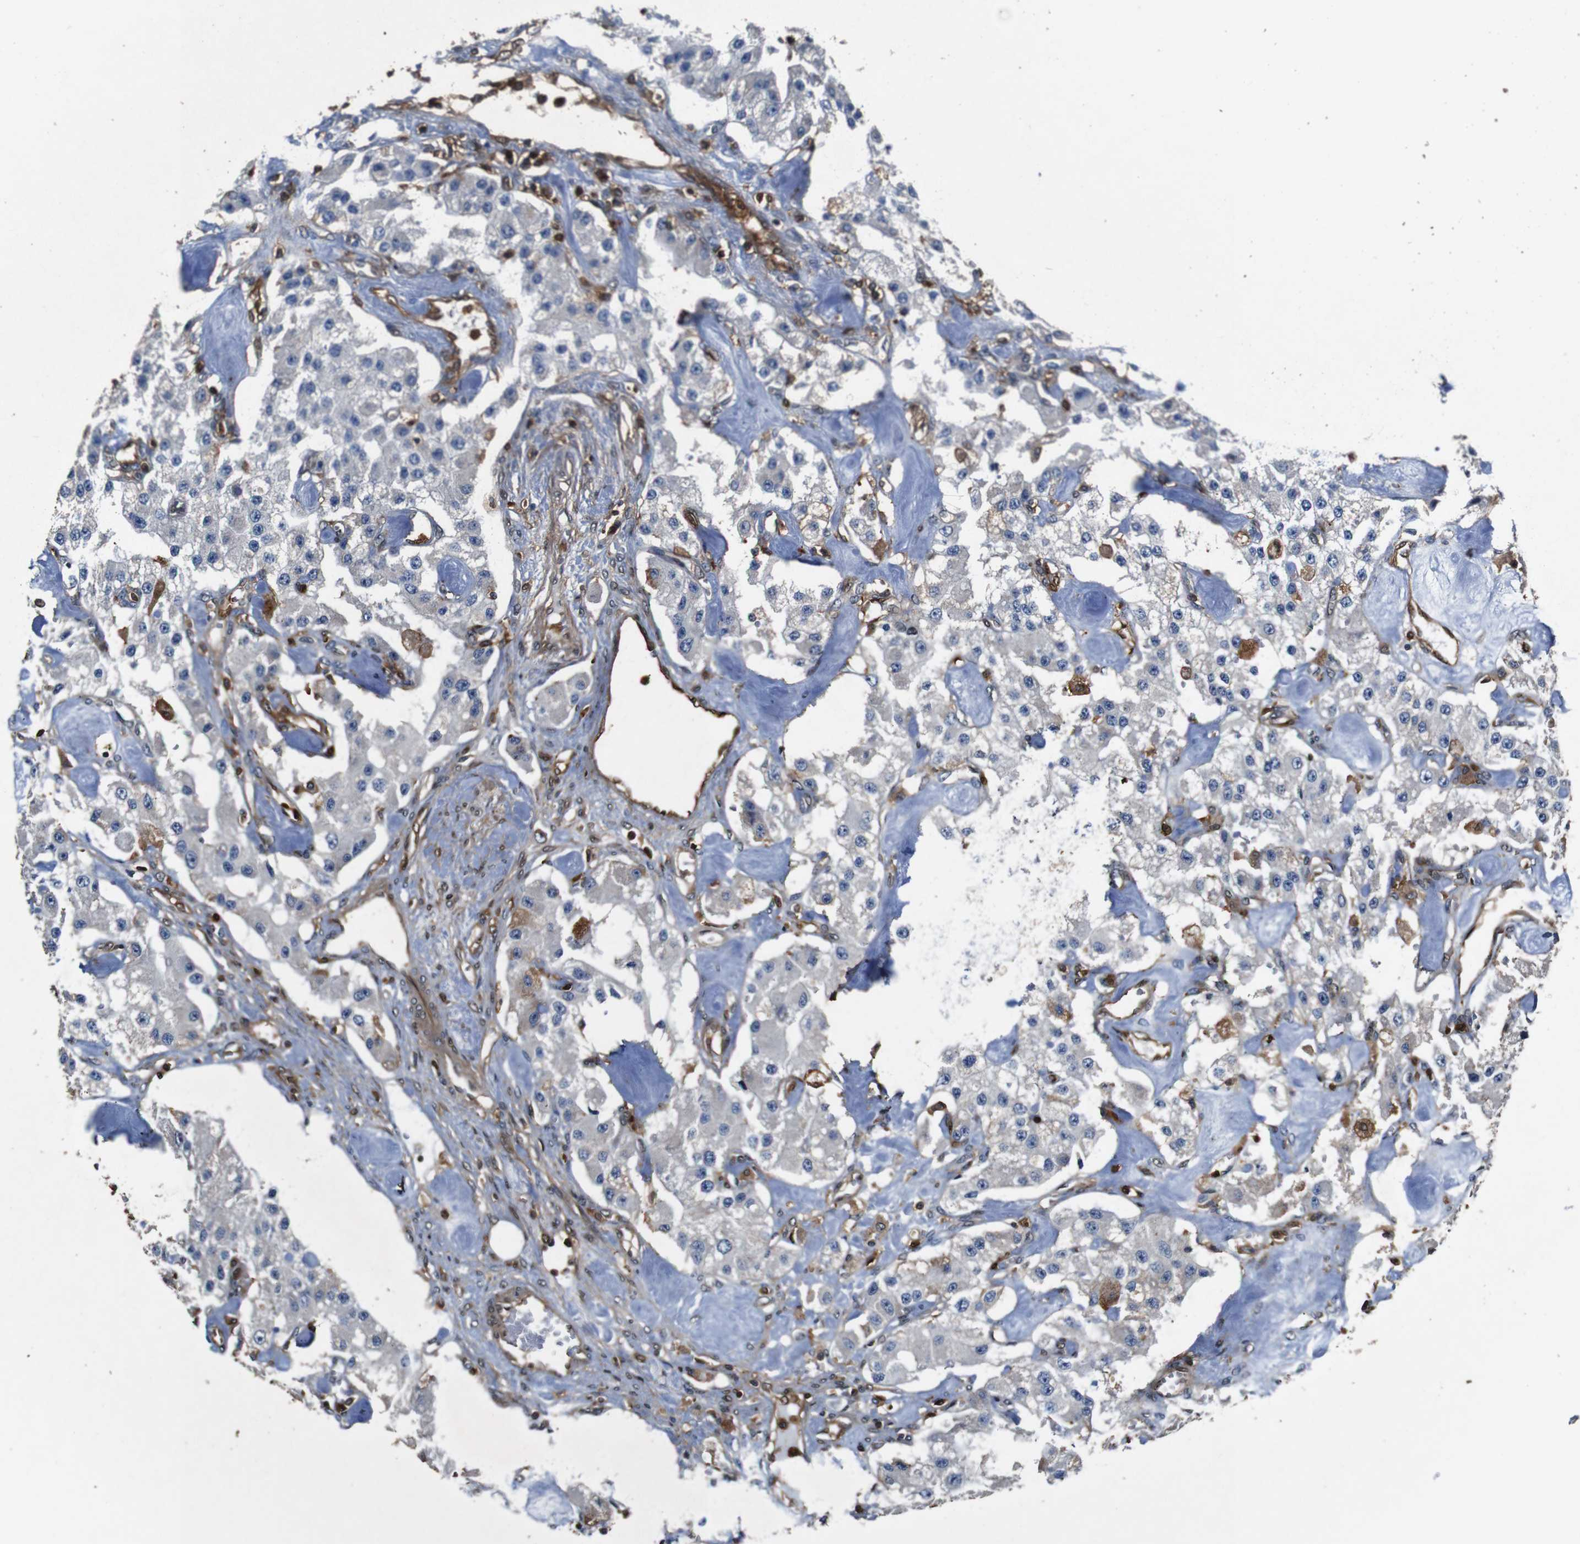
{"staining": {"intensity": "strong", "quantity": "<25%", "location": "cytoplasmic/membranous,nuclear"}, "tissue": "carcinoid", "cell_type": "Tumor cells", "image_type": "cancer", "snomed": [{"axis": "morphology", "description": "Carcinoid, malignant, NOS"}, {"axis": "topography", "description": "Pancreas"}], "caption": "Brown immunohistochemical staining in carcinoid demonstrates strong cytoplasmic/membranous and nuclear staining in approximately <25% of tumor cells. (Stains: DAB (3,3'-diaminobenzidine) in brown, nuclei in blue, Microscopy: brightfield microscopy at high magnification).", "gene": "ANXA1", "patient": {"sex": "male", "age": 41}}